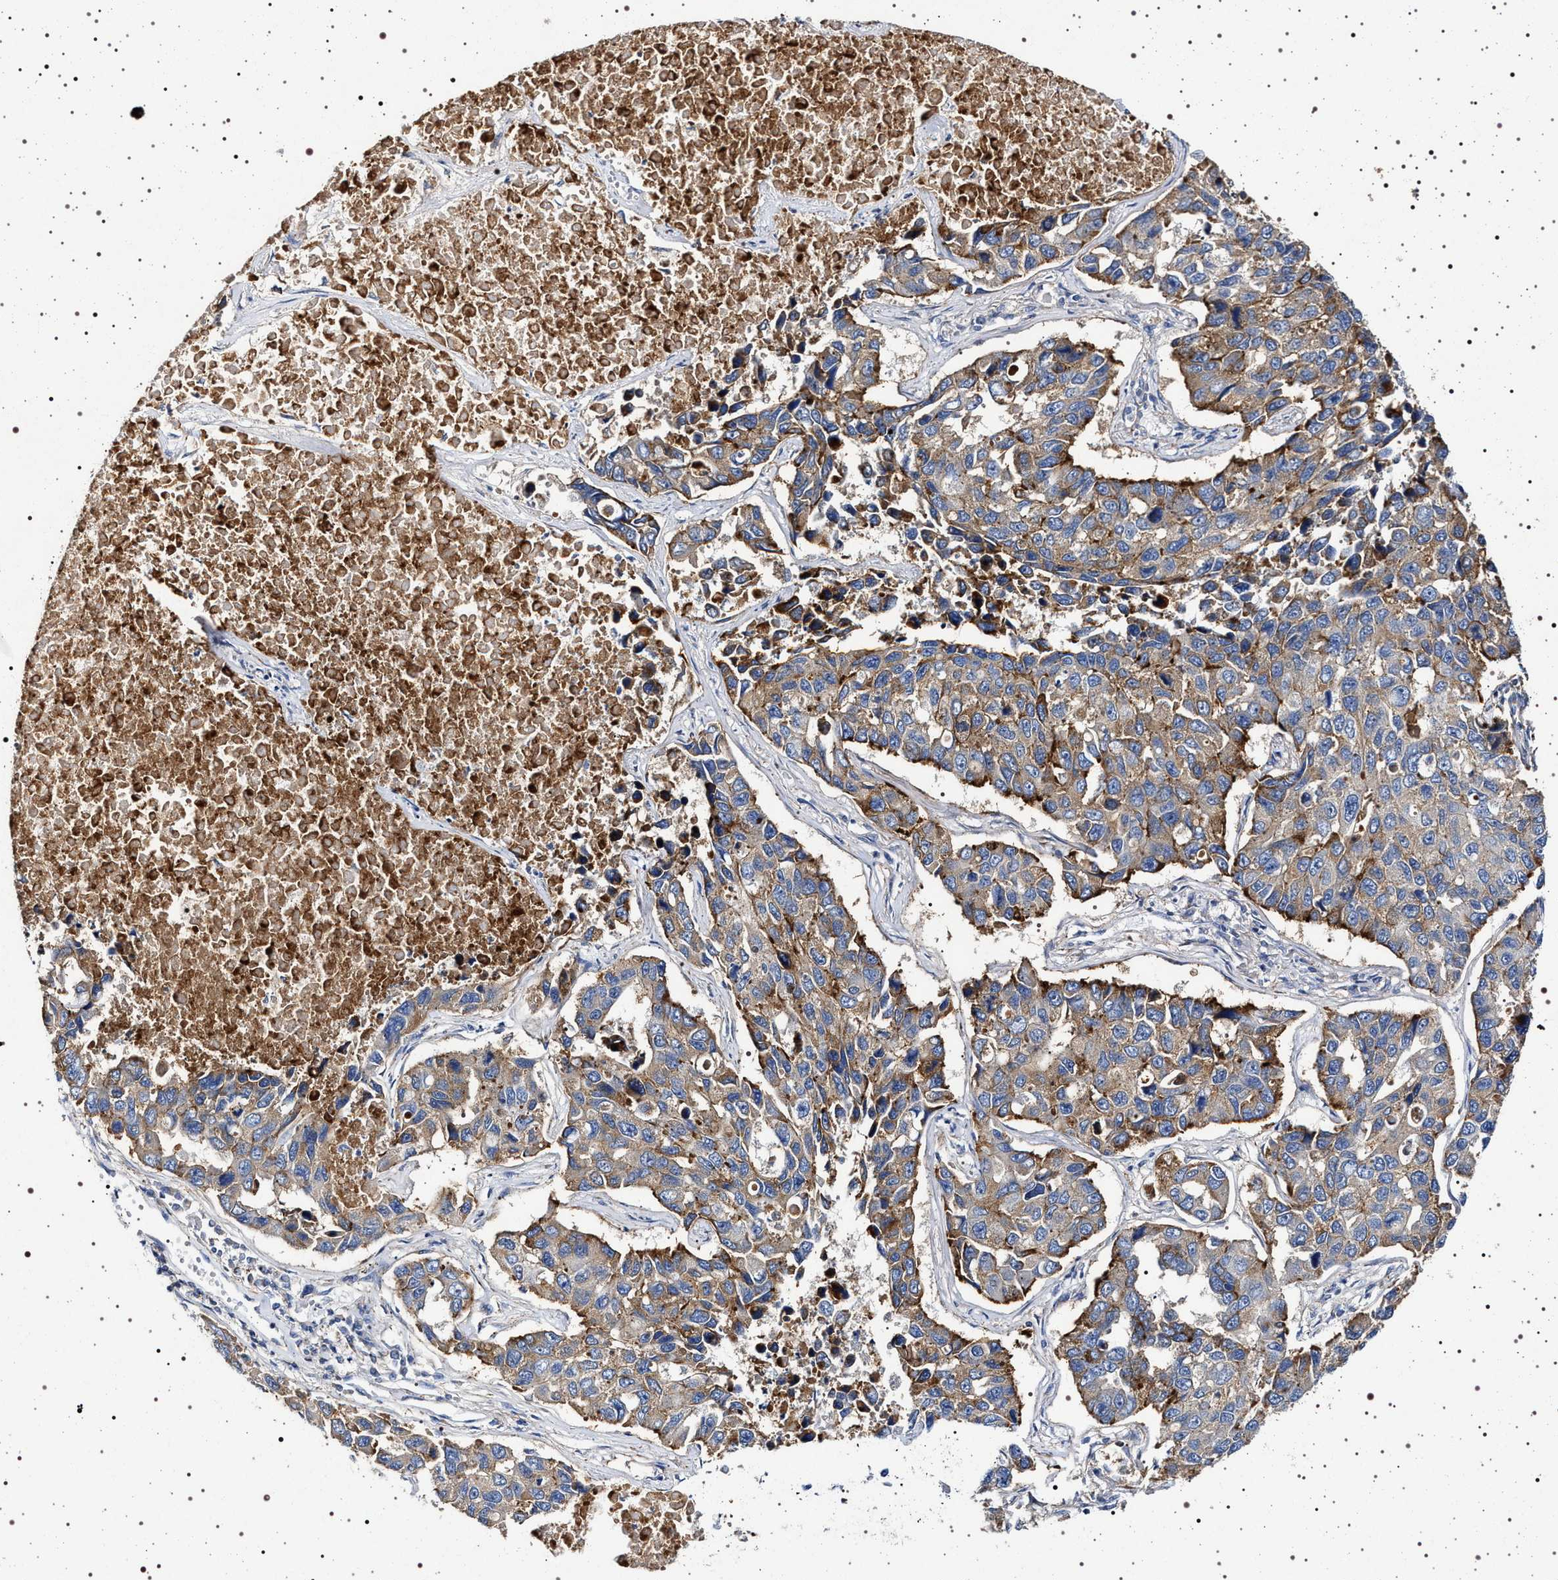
{"staining": {"intensity": "moderate", "quantity": ">75%", "location": "cytoplasmic/membranous"}, "tissue": "lung cancer", "cell_type": "Tumor cells", "image_type": "cancer", "snomed": [{"axis": "morphology", "description": "Adenocarcinoma, NOS"}, {"axis": "topography", "description": "Lung"}], "caption": "Tumor cells exhibit moderate cytoplasmic/membranous positivity in approximately >75% of cells in lung cancer. The staining was performed using DAB to visualize the protein expression in brown, while the nuclei were stained in blue with hematoxylin (Magnification: 20x).", "gene": "NAALADL2", "patient": {"sex": "male", "age": 64}}